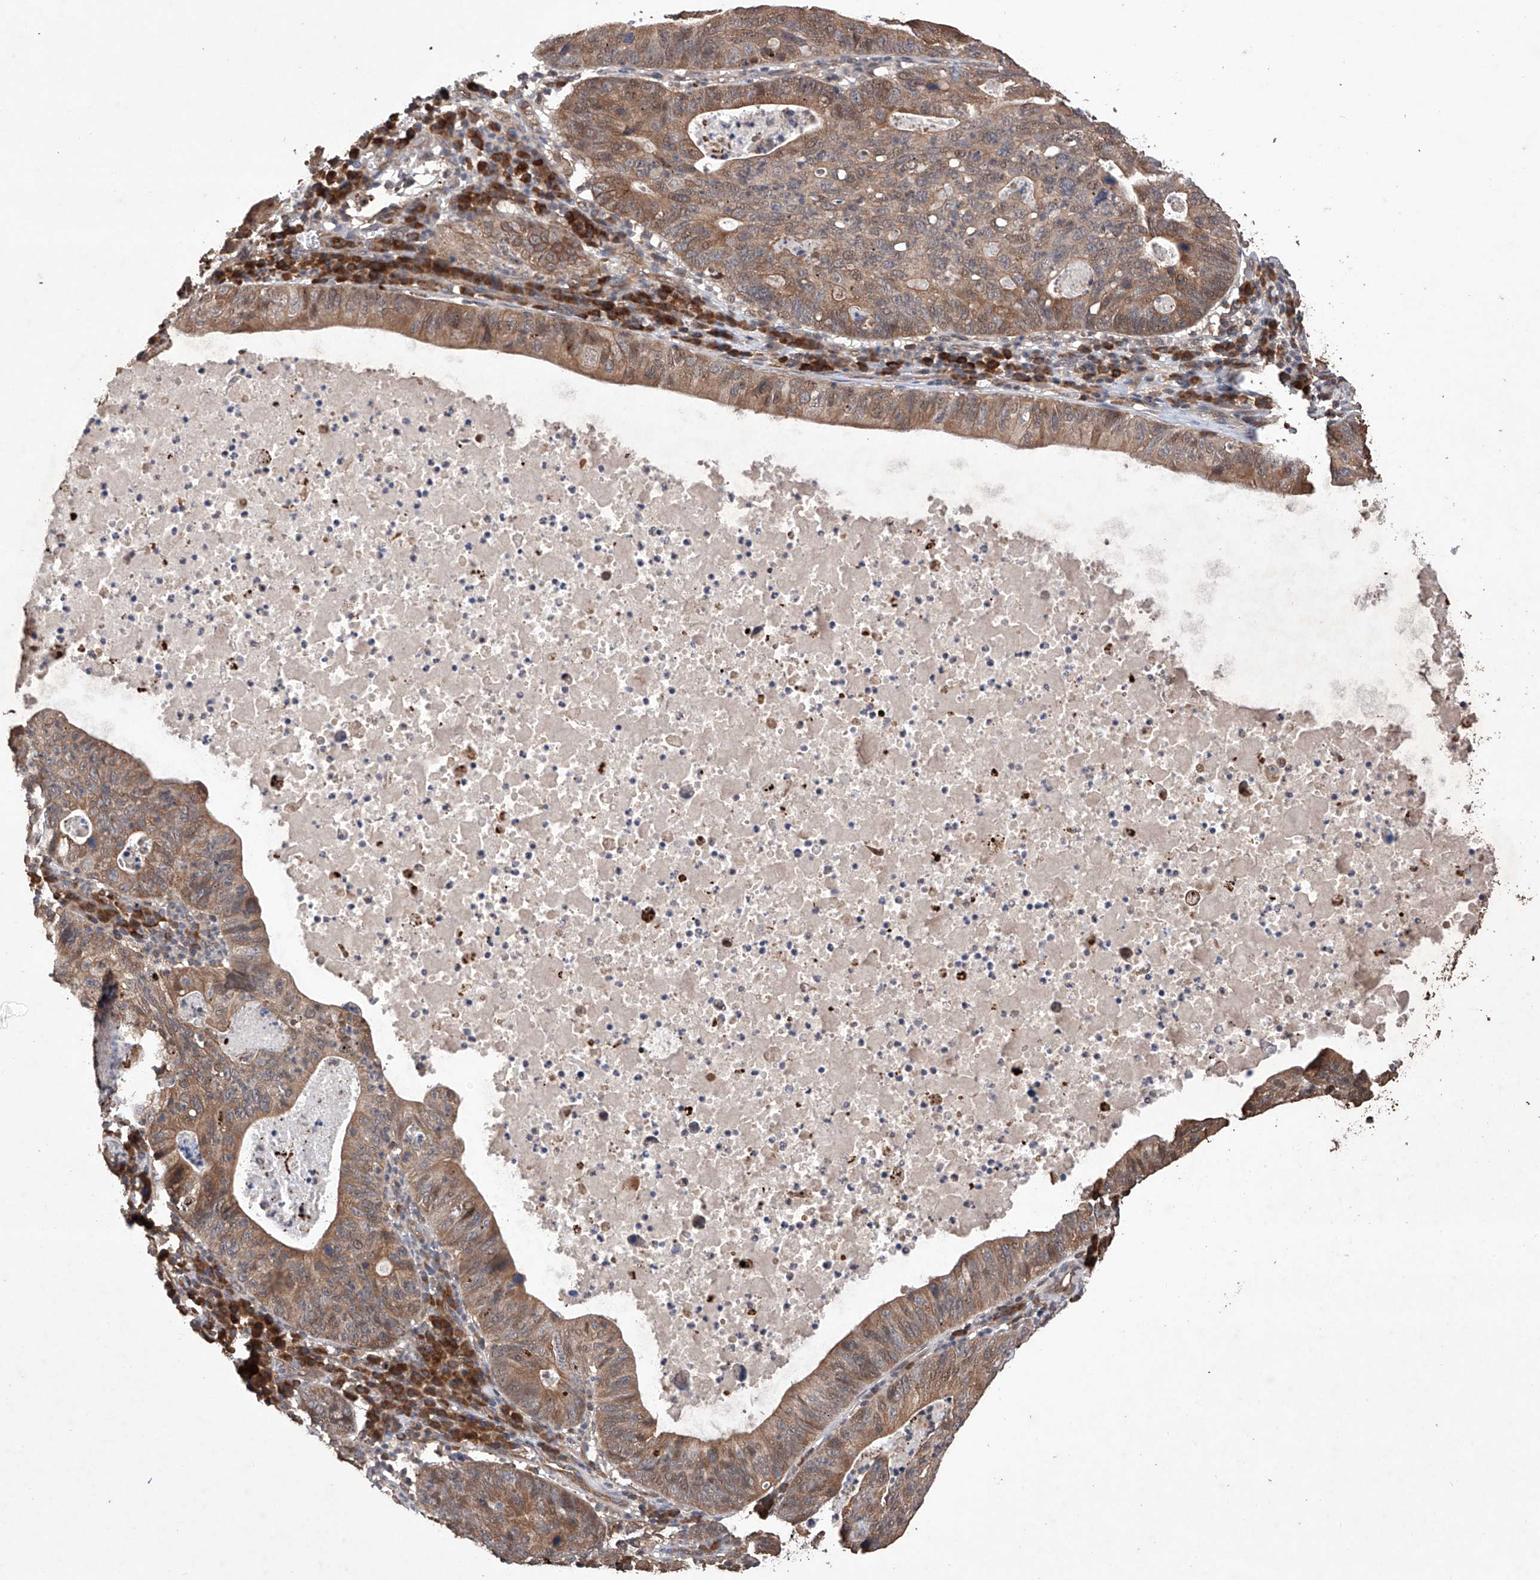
{"staining": {"intensity": "moderate", "quantity": ">75%", "location": "cytoplasmic/membranous"}, "tissue": "stomach cancer", "cell_type": "Tumor cells", "image_type": "cancer", "snomed": [{"axis": "morphology", "description": "Adenocarcinoma, NOS"}, {"axis": "topography", "description": "Stomach"}], "caption": "A photomicrograph showing moderate cytoplasmic/membranous positivity in about >75% of tumor cells in stomach cancer (adenocarcinoma), as visualized by brown immunohistochemical staining.", "gene": "LURAP1", "patient": {"sex": "male", "age": 59}}